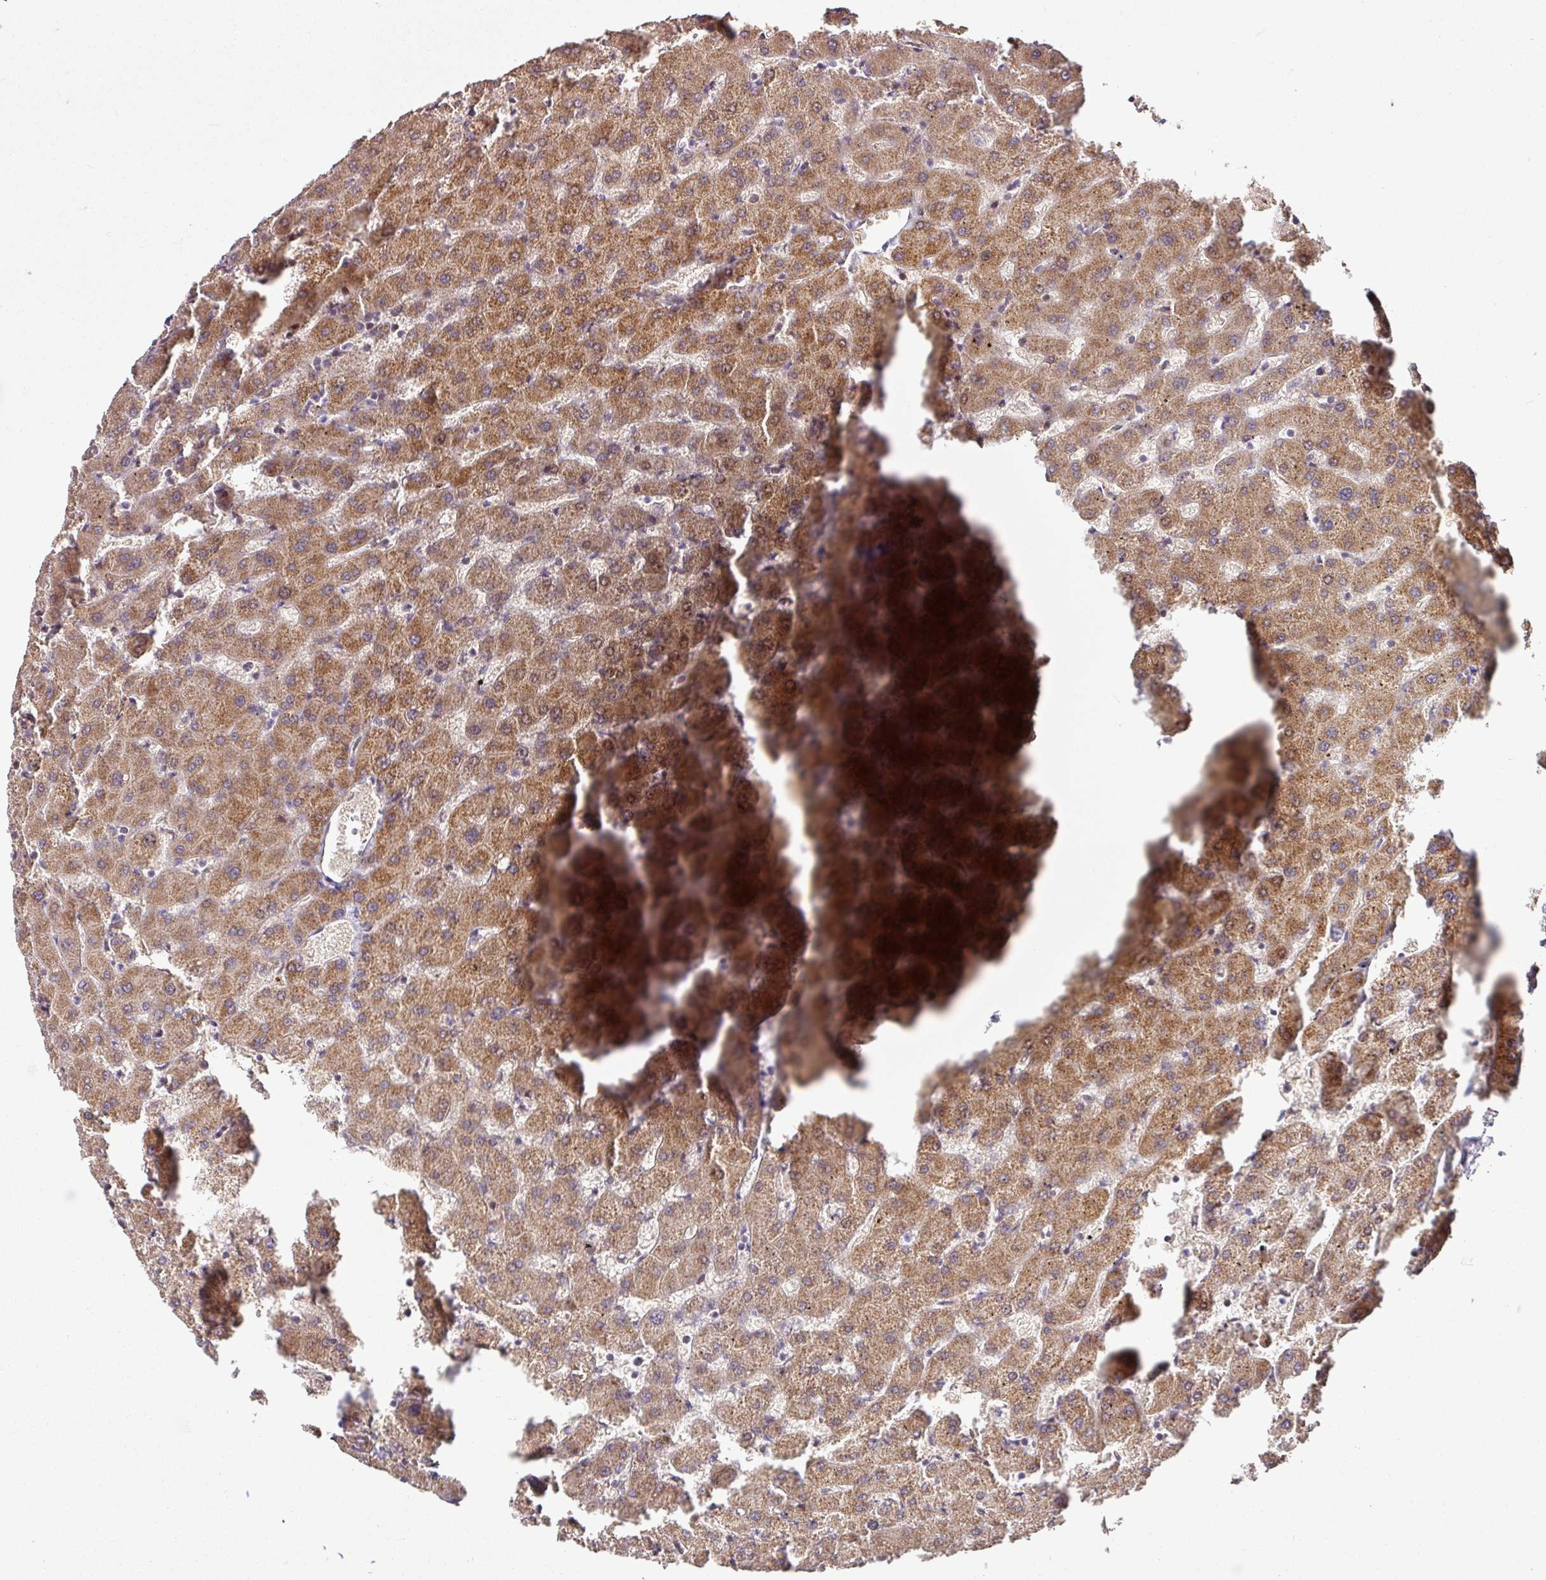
{"staining": {"intensity": "negative", "quantity": "none", "location": "none"}, "tissue": "liver", "cell_type": "Cholangiocytes", "image_type": "normal", "snomed": [{"axis": "morphology", "description": "Normal tissue, NOS"}, {"axis": "topography", "description": "Liver"}], "caption": "This is a image of IHC staining of normal liver, which shows no staining in cholangiocytes.", "gene": "ENSG00000269547", "patient": {"sex": "female", "age": 63}}